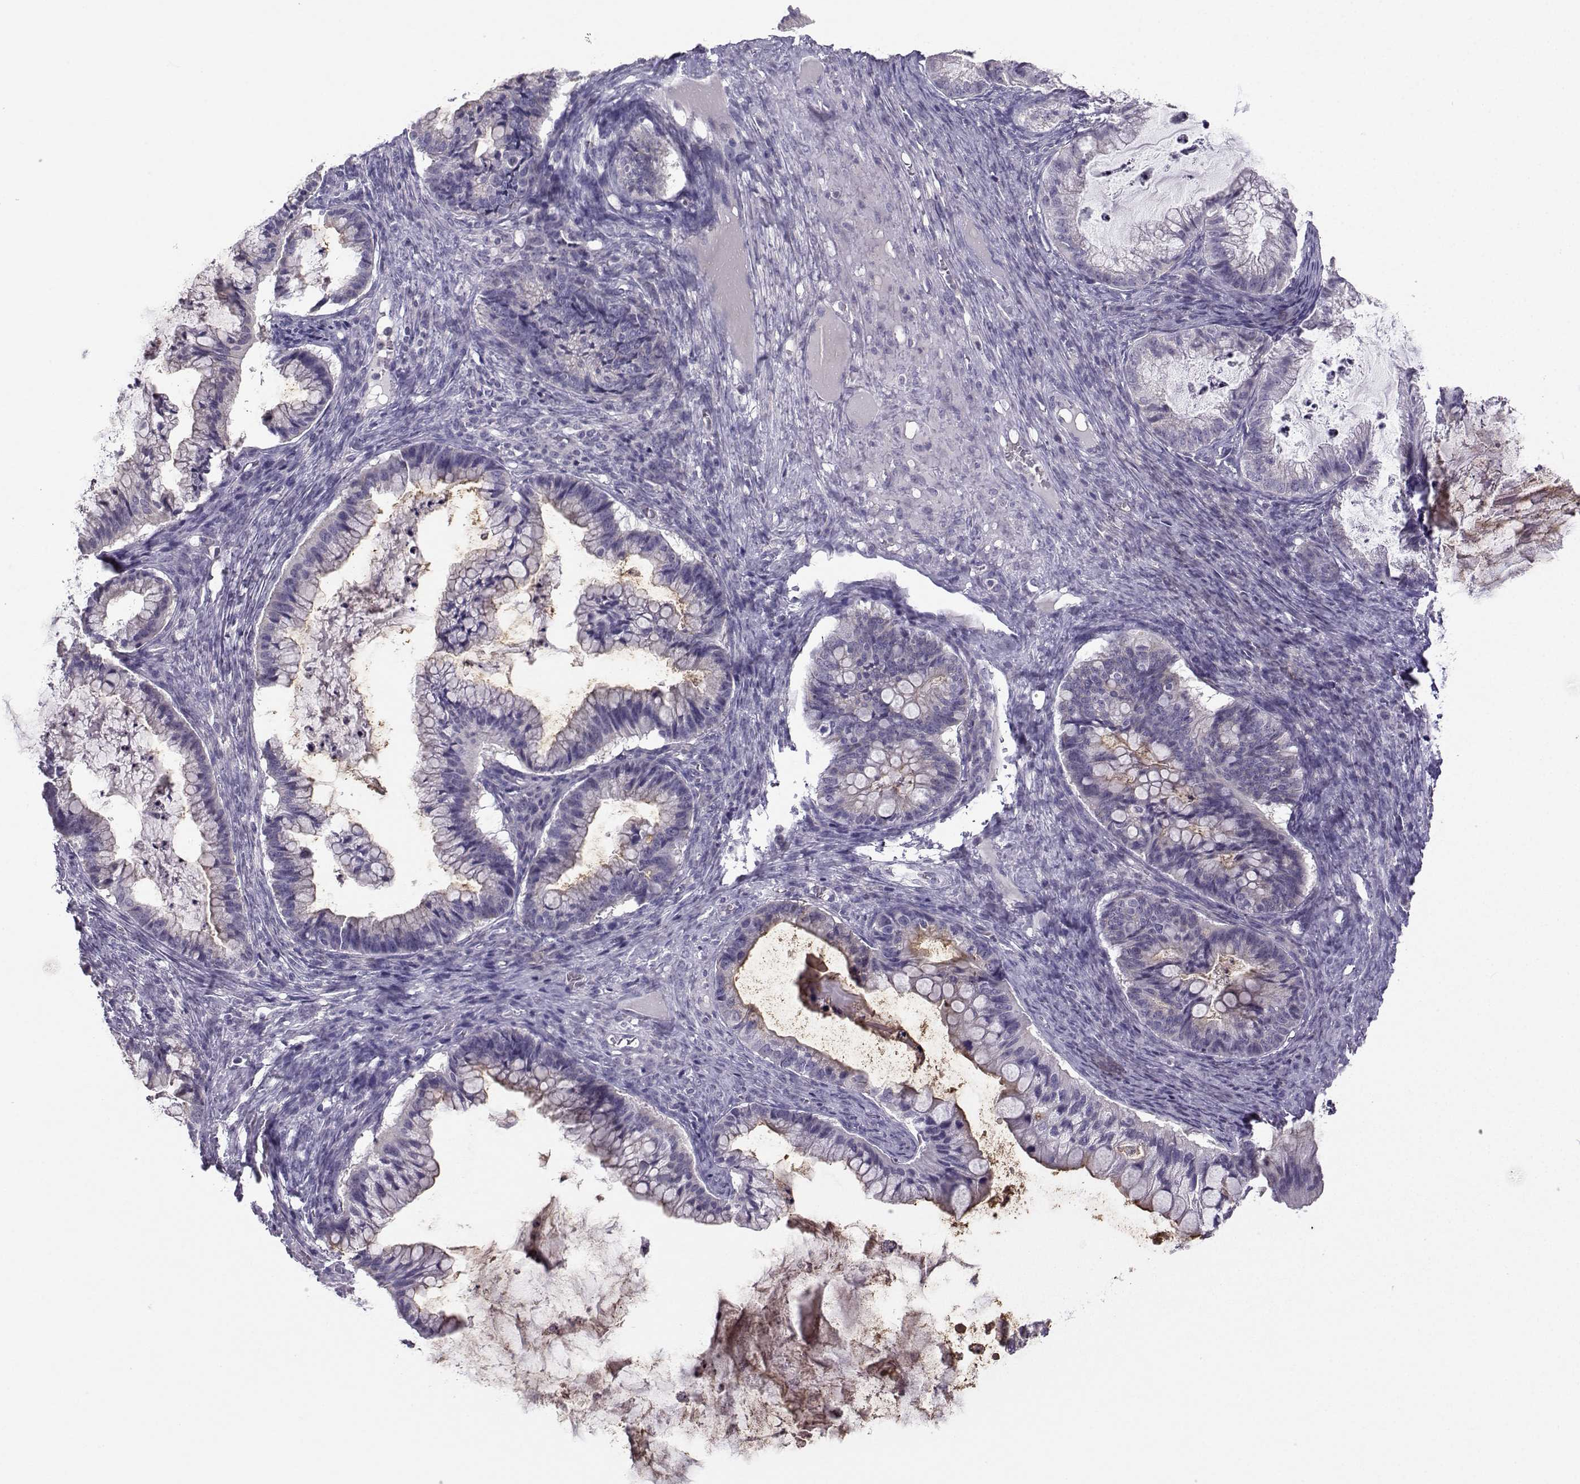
{"staining": {"intensity": "weak", "quantity": "<25%", "location": "cytoplasmic/membranous"}, "tissue": "ovarian cancer", "cell_type": "Tumor cells", "image_type": "cancer", "snomed": [{"axis": "morphology", "description": "Cystadenocarcinoma, mucinous, NOS"}, {"axis": "topography", "description": "Ovary"}], "caption": "Tumor cells show no significant expression in ovarian cancer.", "gene": "FCAMR", "patient": {"sex": "female", "age": 57}}